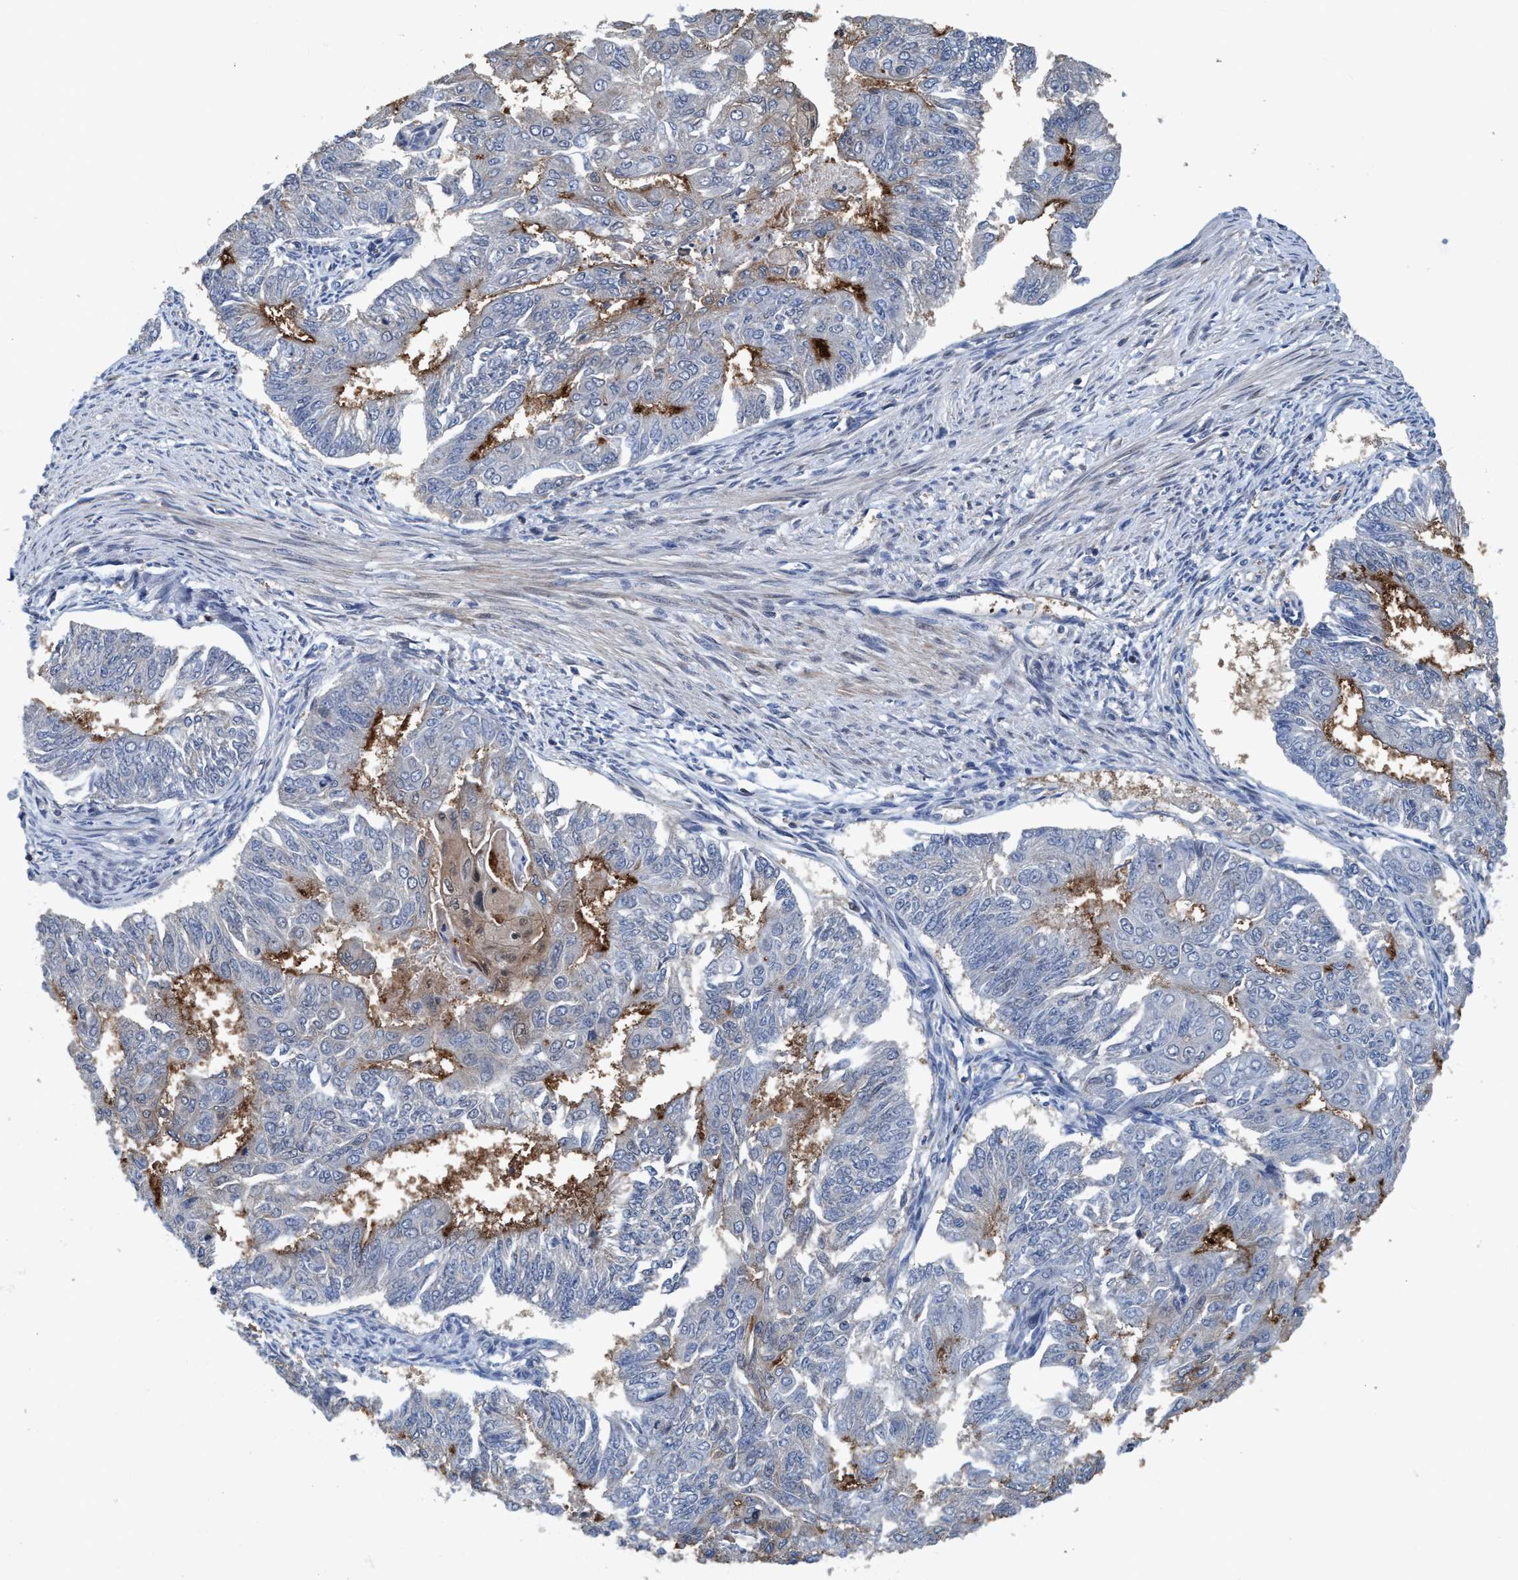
{"staining": {"intensity": "moderate", "quantity": "<25%", "location": "cytoplasmic/membranous"}, "tissue": "endometrial cancer", "cell_type": "Tumor cells", "image_type": "cancer", "snomed": [{"axis": "morphology", "description": "Adenocarcinoma, NOS"}, {"axis": "topography", "description": "Endometrium"}], "caption": "Tumor cells reveal moderate cytoplasmic/membranous expression in approximately <25% of cells in endometrial adenocarcinoma. The protein of interest is shown in brown color, while the nuclei are stained blue.", "gene": "NMT1", "patient": {"sex": "female", "age": 32}}